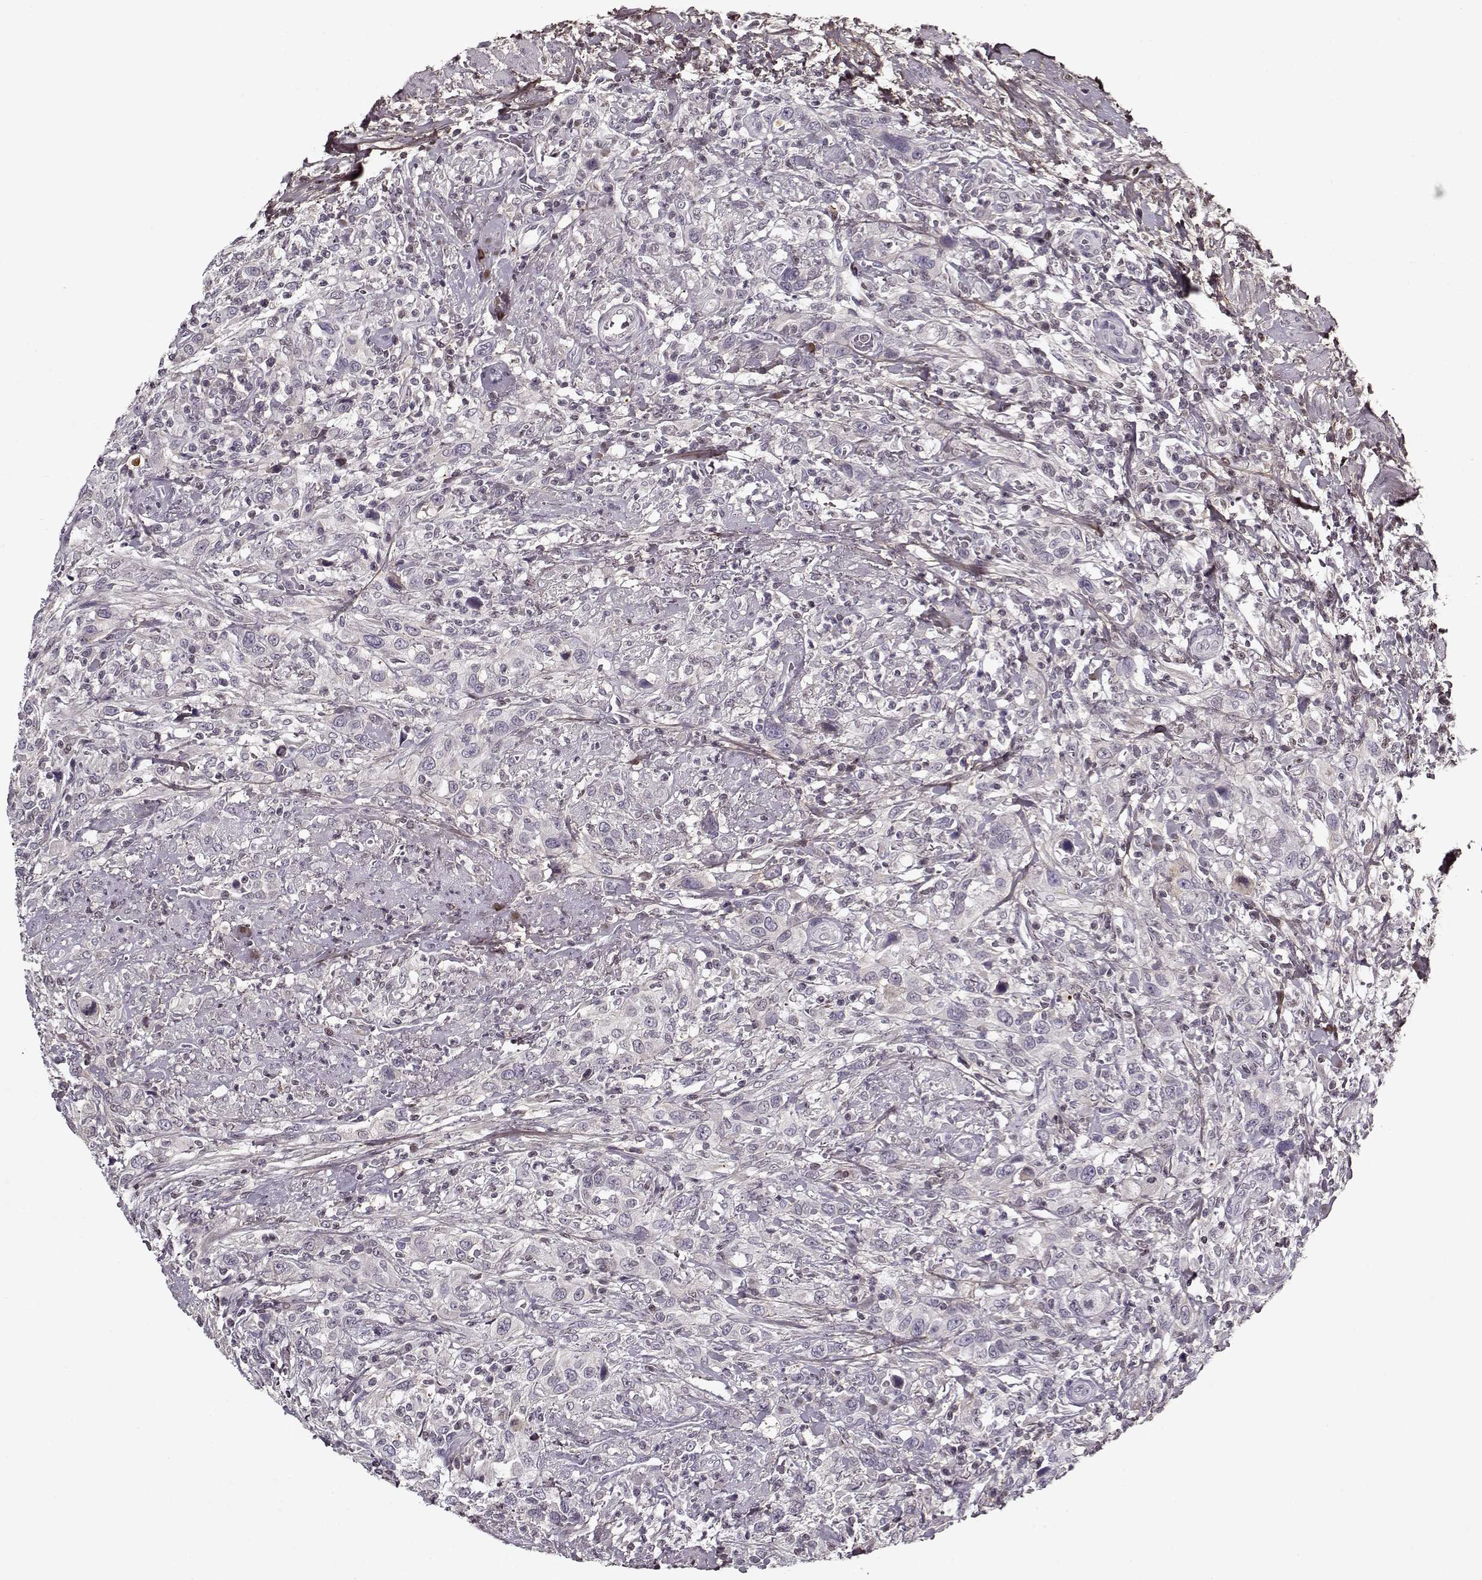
{"staining": {"intensity": "negative", "quantity": "none", "location": "none"}, "tissue": "urothelial cancer", "cell_type": "Tumor cells", "image_type": "cancer", "snomed": [{"axis": "morphology", "description": "Urothelial carcinoma, NOS"}, {"axis": "morphology", "description": "Urothelial carcinoma, High grade"}, {"axis": "topography", "description": "Urinary bladder"}], "caption": "High power microscopy histopathology image of an immunohistochemistry micrograph of urothelial cancer, revealing no significant positivity in tumor cells.", "gene": "LUM", "patient": {"sex": "female", "age": 64}}